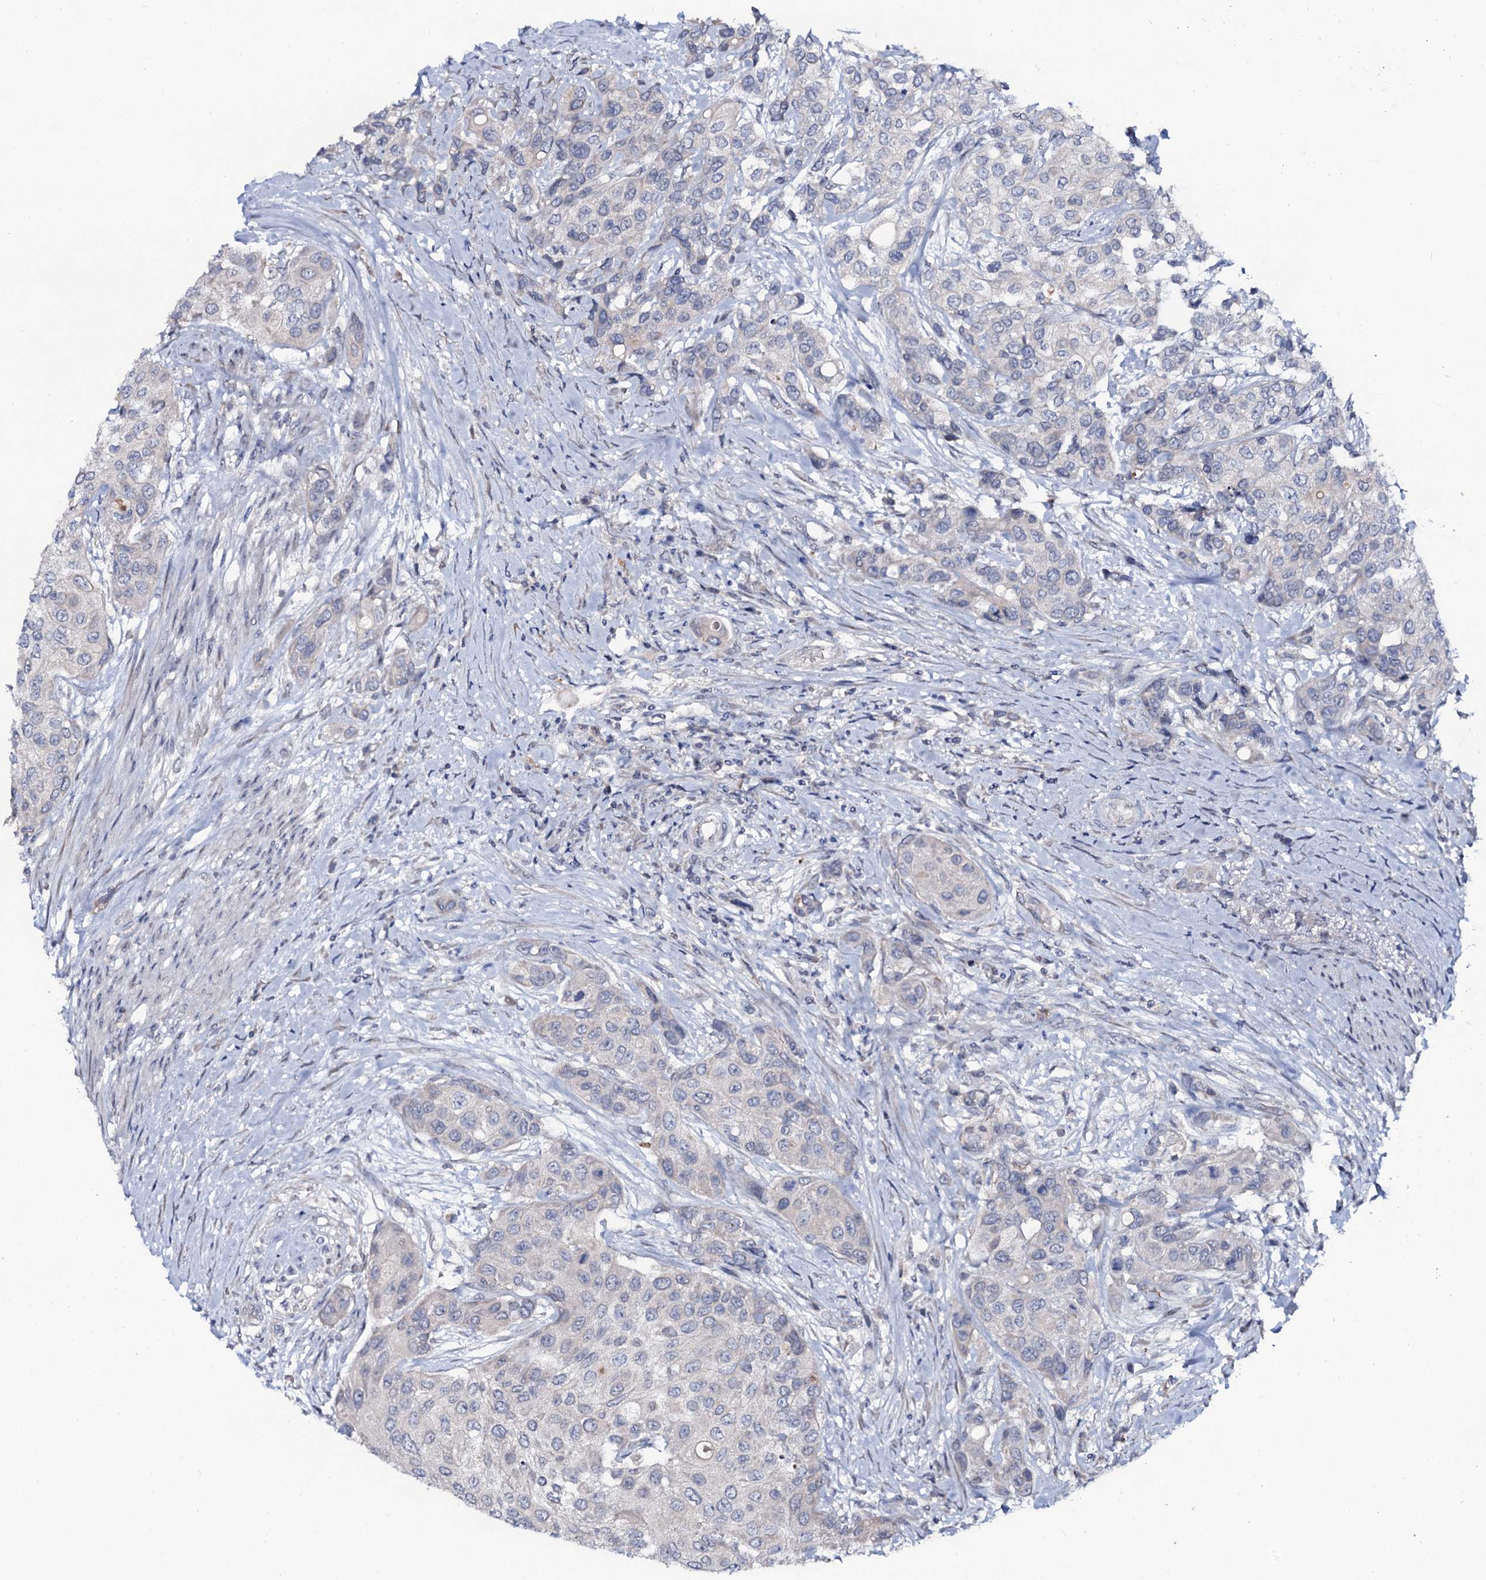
{"staining": {"intensity": "negative", "quantity": "none", "location": "none"}, "tissue": "urothelial cancer", "cell_type": "Tumor cells", "image_type": "cancer", "snomed": [{"axis": "morphology", "description": "Normal tissue, NOS"}, {"axis": "morphology", "description": "Urothelial carcinoma, High grade"}, {"axis": "topography", "description": "Vascular tissue"}, {"axis": "topography", "description": "Urinary bladder"}], "caption": "Urothelial cancer stained for a protein using immunohistochemistry (IHC) displays no positivity tumor cells.", "gene": "SNAP23", "patient": {"sex": "female", "age": 56}}